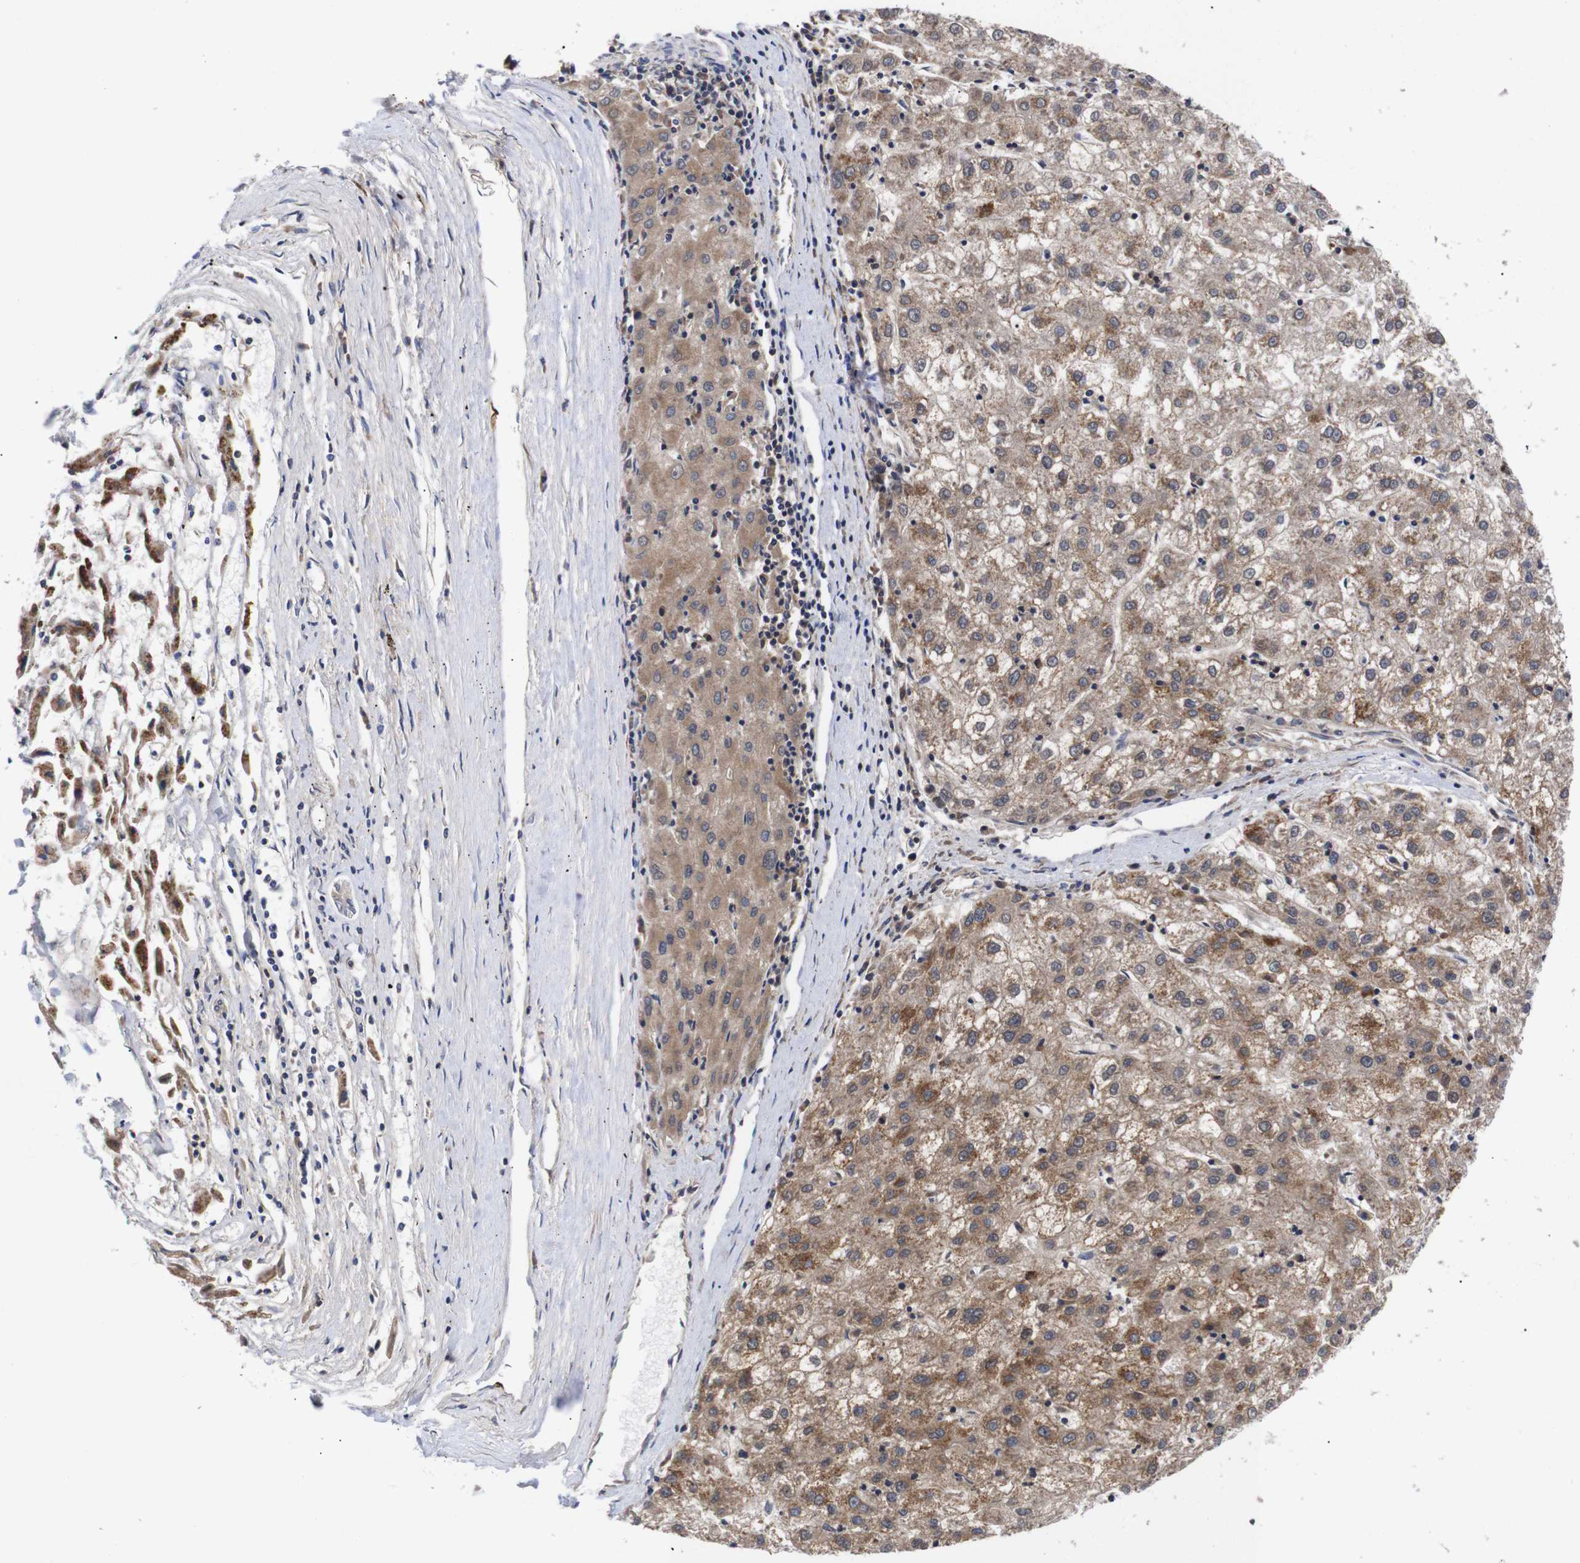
{"staining": {"intensity": "moderate", "quantity": ">75%", "location": "cytoplasmic/membranous"}, "tissue": "liver cancer", "cell_type": "Tumor cells", "image_type": "cancer", "snomed": [{"axis": "morphology", "description": "Carcinoma, Hepatocellular, NOS"}, {"axis": "topography", "description": "Liver"}], "caption": "Immunohistochemical staining of human liver cancer (hepatocellular carcinoma) demonstrates moderate cytoplasmic/membranous protein positivity in about >75% of tumor cells. Nuclei are stained in blue.", "gene": "OPN3", "patient": {"sex": "male", "age": 72}}